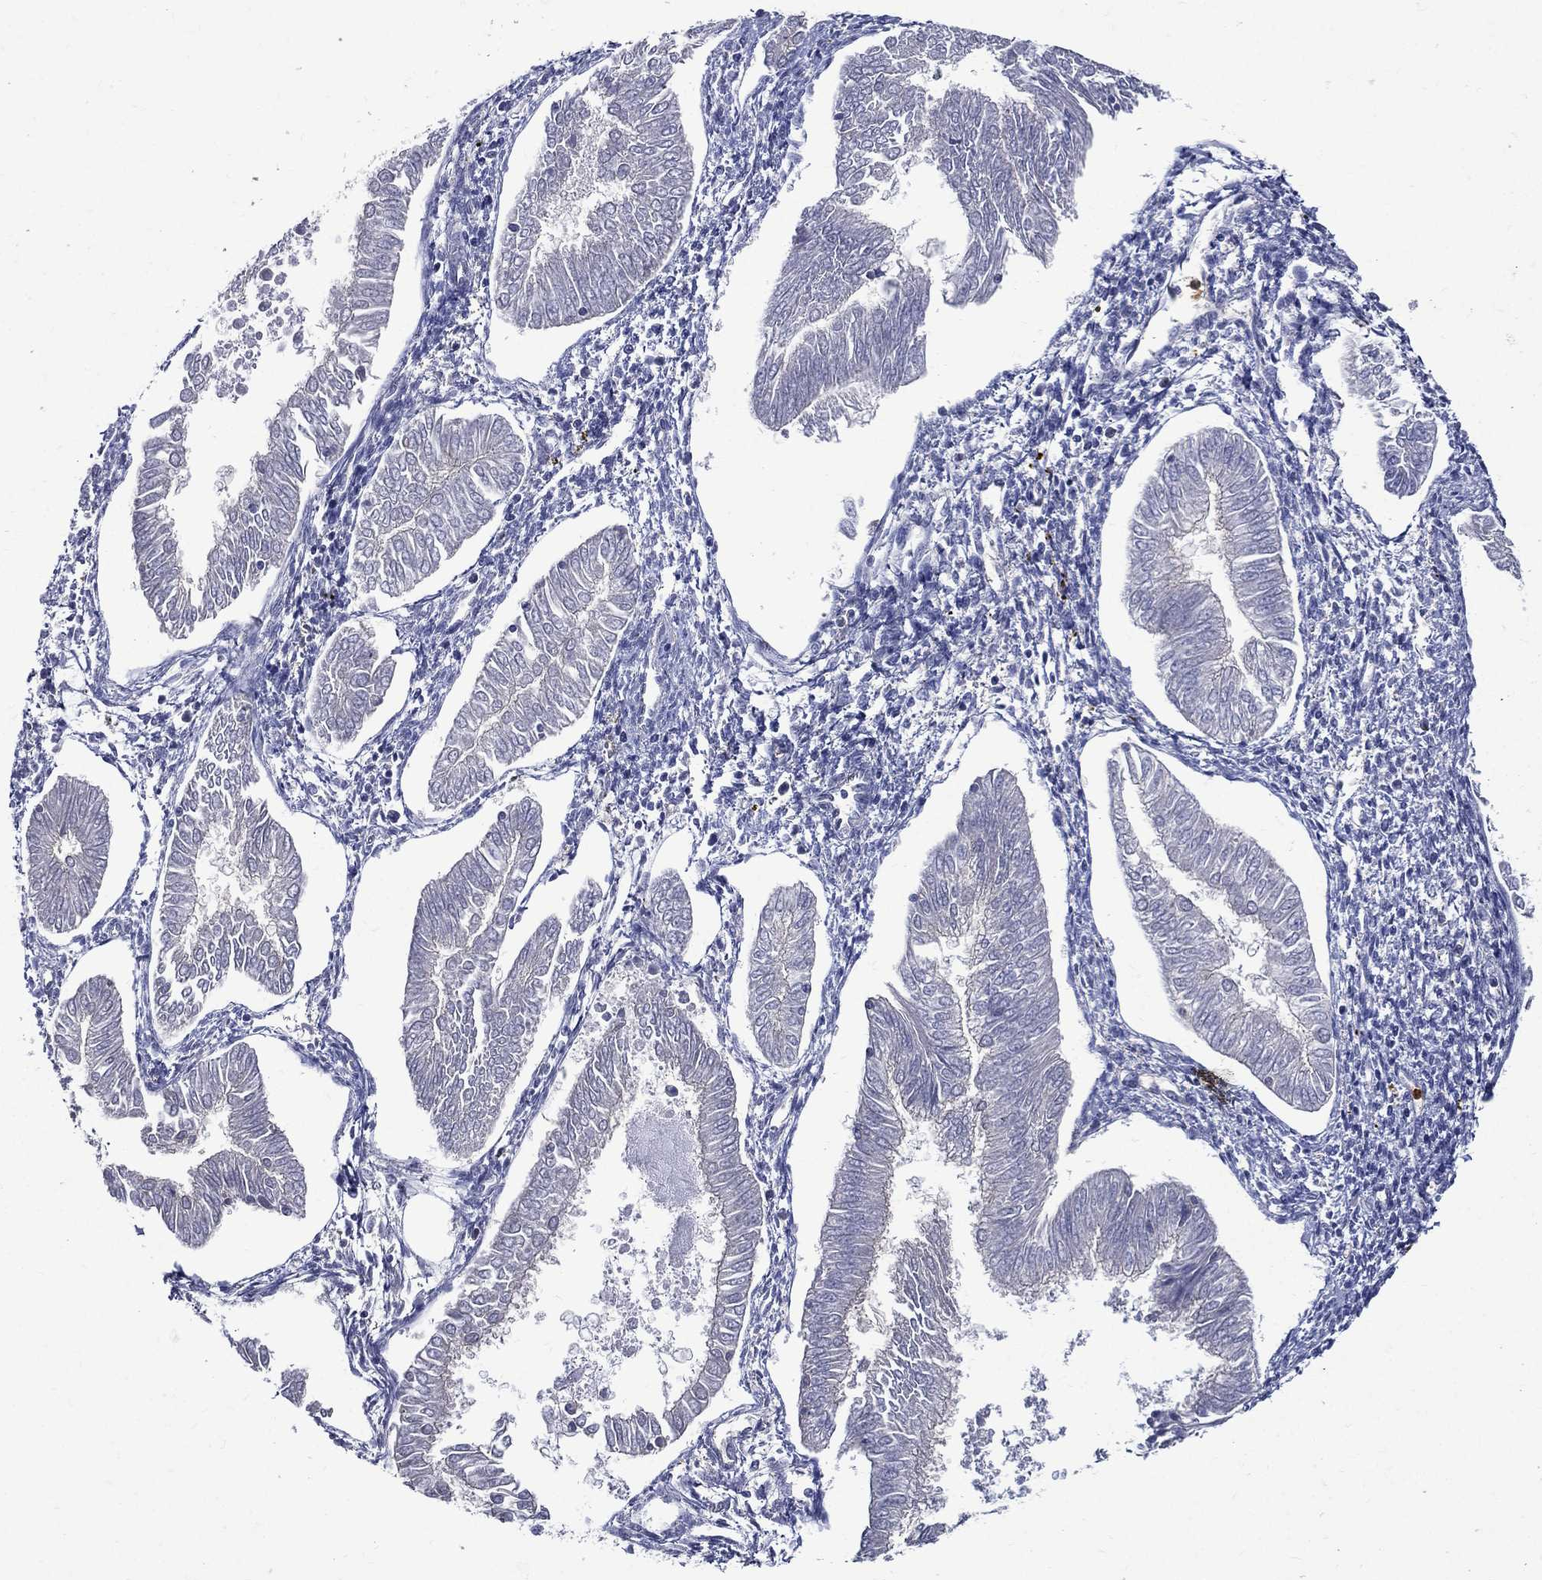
{"staining": {"intensity": "negative", "quantity": "none", "location": "none"}, "tissue": "endometrial cancer", "cell_type": "Tumor cells", "image_type": "cancer", "snomed": [{"axis": "morphology", "description": "Adenocarcinoma, NOS"}, {"axis": "topography", "description": "Endometrium"}], "caption": "Tumor cells show no significant protein staining in endometrial adenocarcinoma.", "gene": "GPR171", "patient": {"sex": "female", "age": 53}}